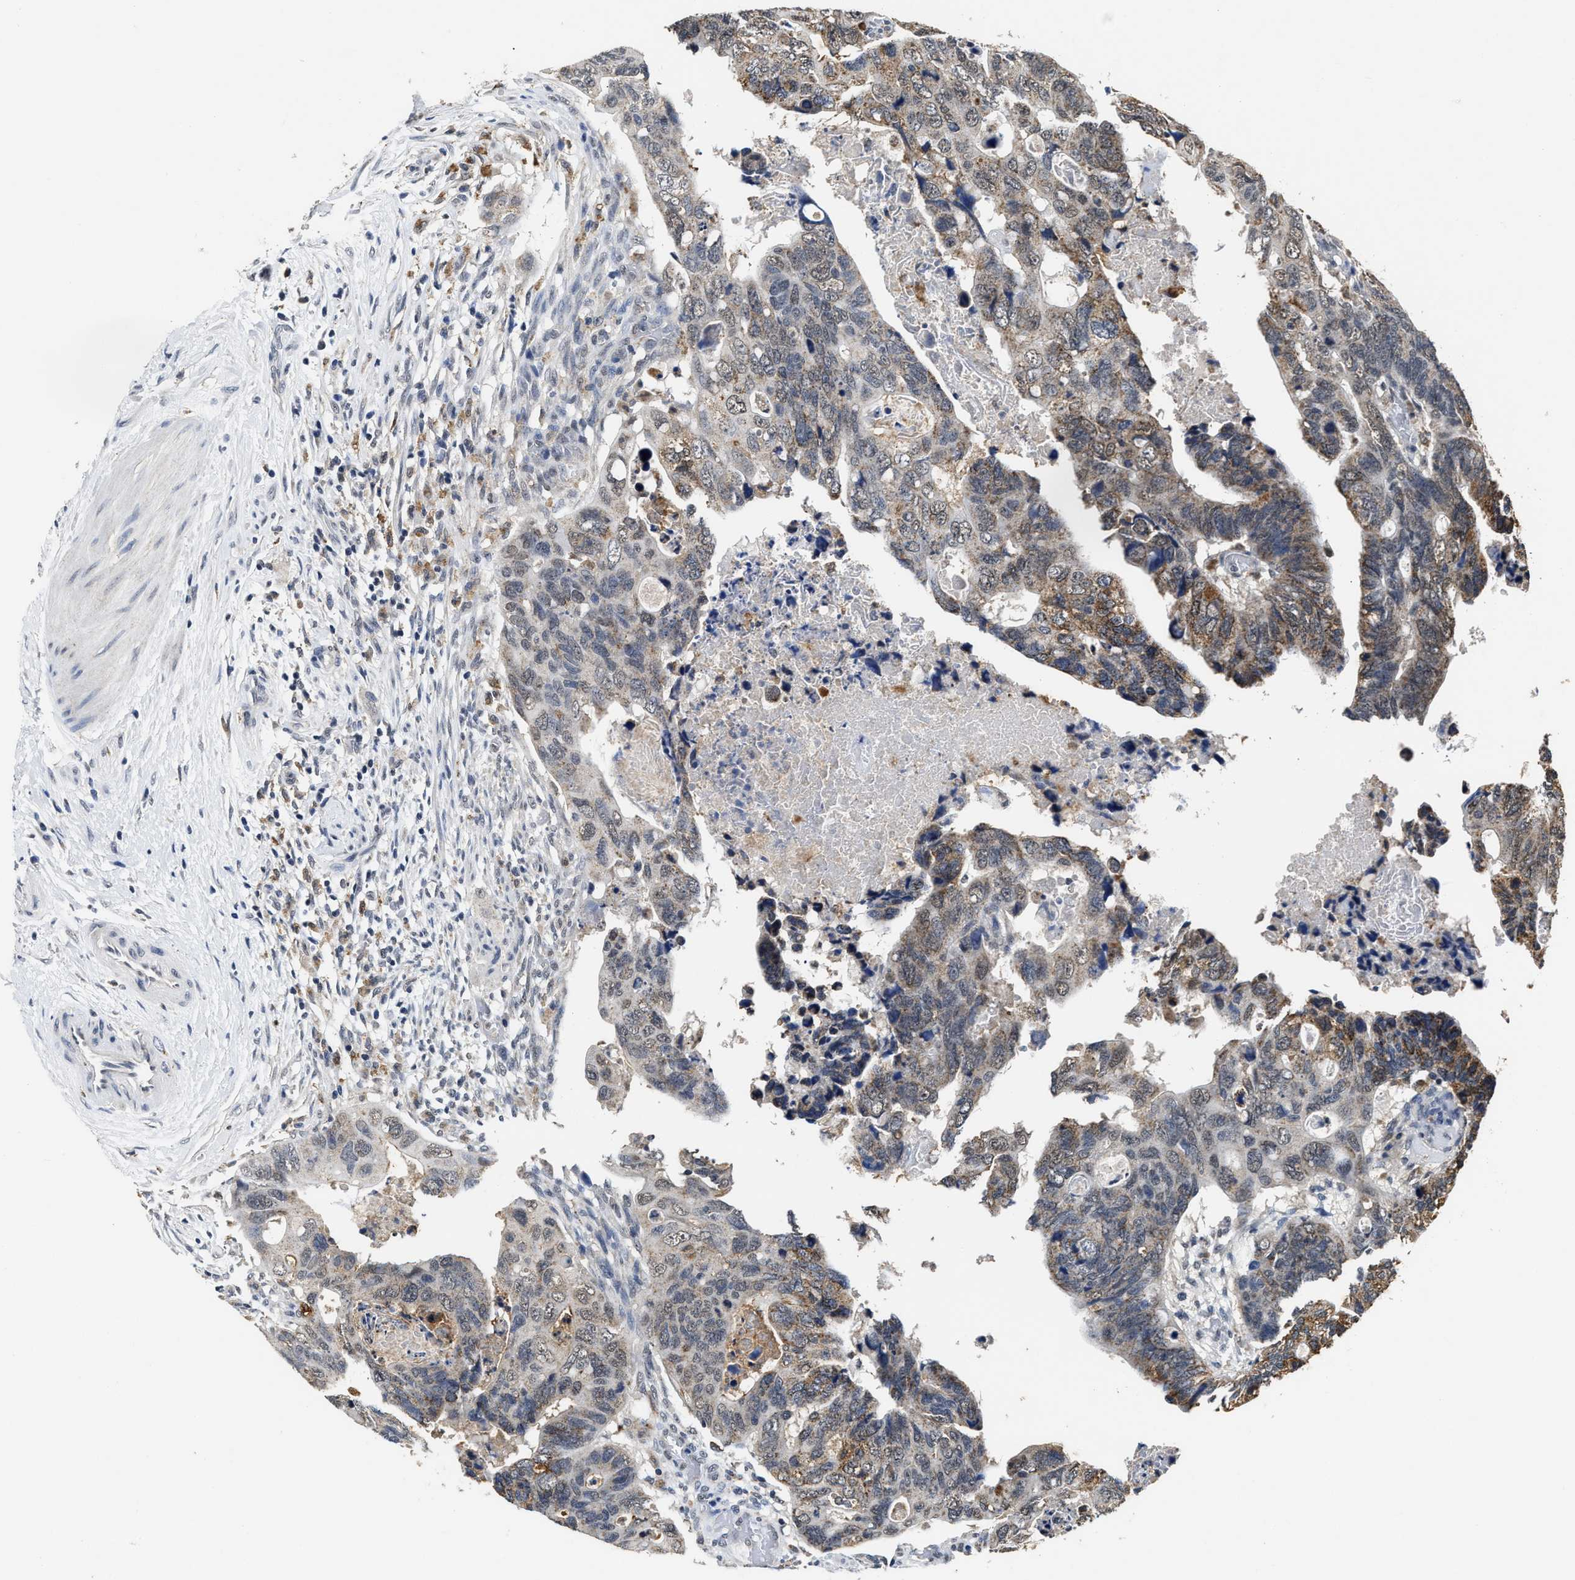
{"staining": {"intensity": "moderate", "quantity": "25%-75%", "location": "cytoplasmic/membranous,nuclear"}, "tissue": "colorectal cancer", "cell_type": "Tumor cells", "image_type": "cancer", "snomed": [{"axis": "morphology", "description": "Adenocarcinoma, NOS"}, {"axis": "topography", "description": "Rectum"}], "caption": "A photomicrograph of human colorectal cancer stained for a protein shows moderate cytoplasmic/membranous and nuclear brown staining in tumor cells. (DAB IHC, brown staining for protein, blue staining for nuclei).", "gene": "ACOX1", "patient": {"sex": "male", "age": 53}}